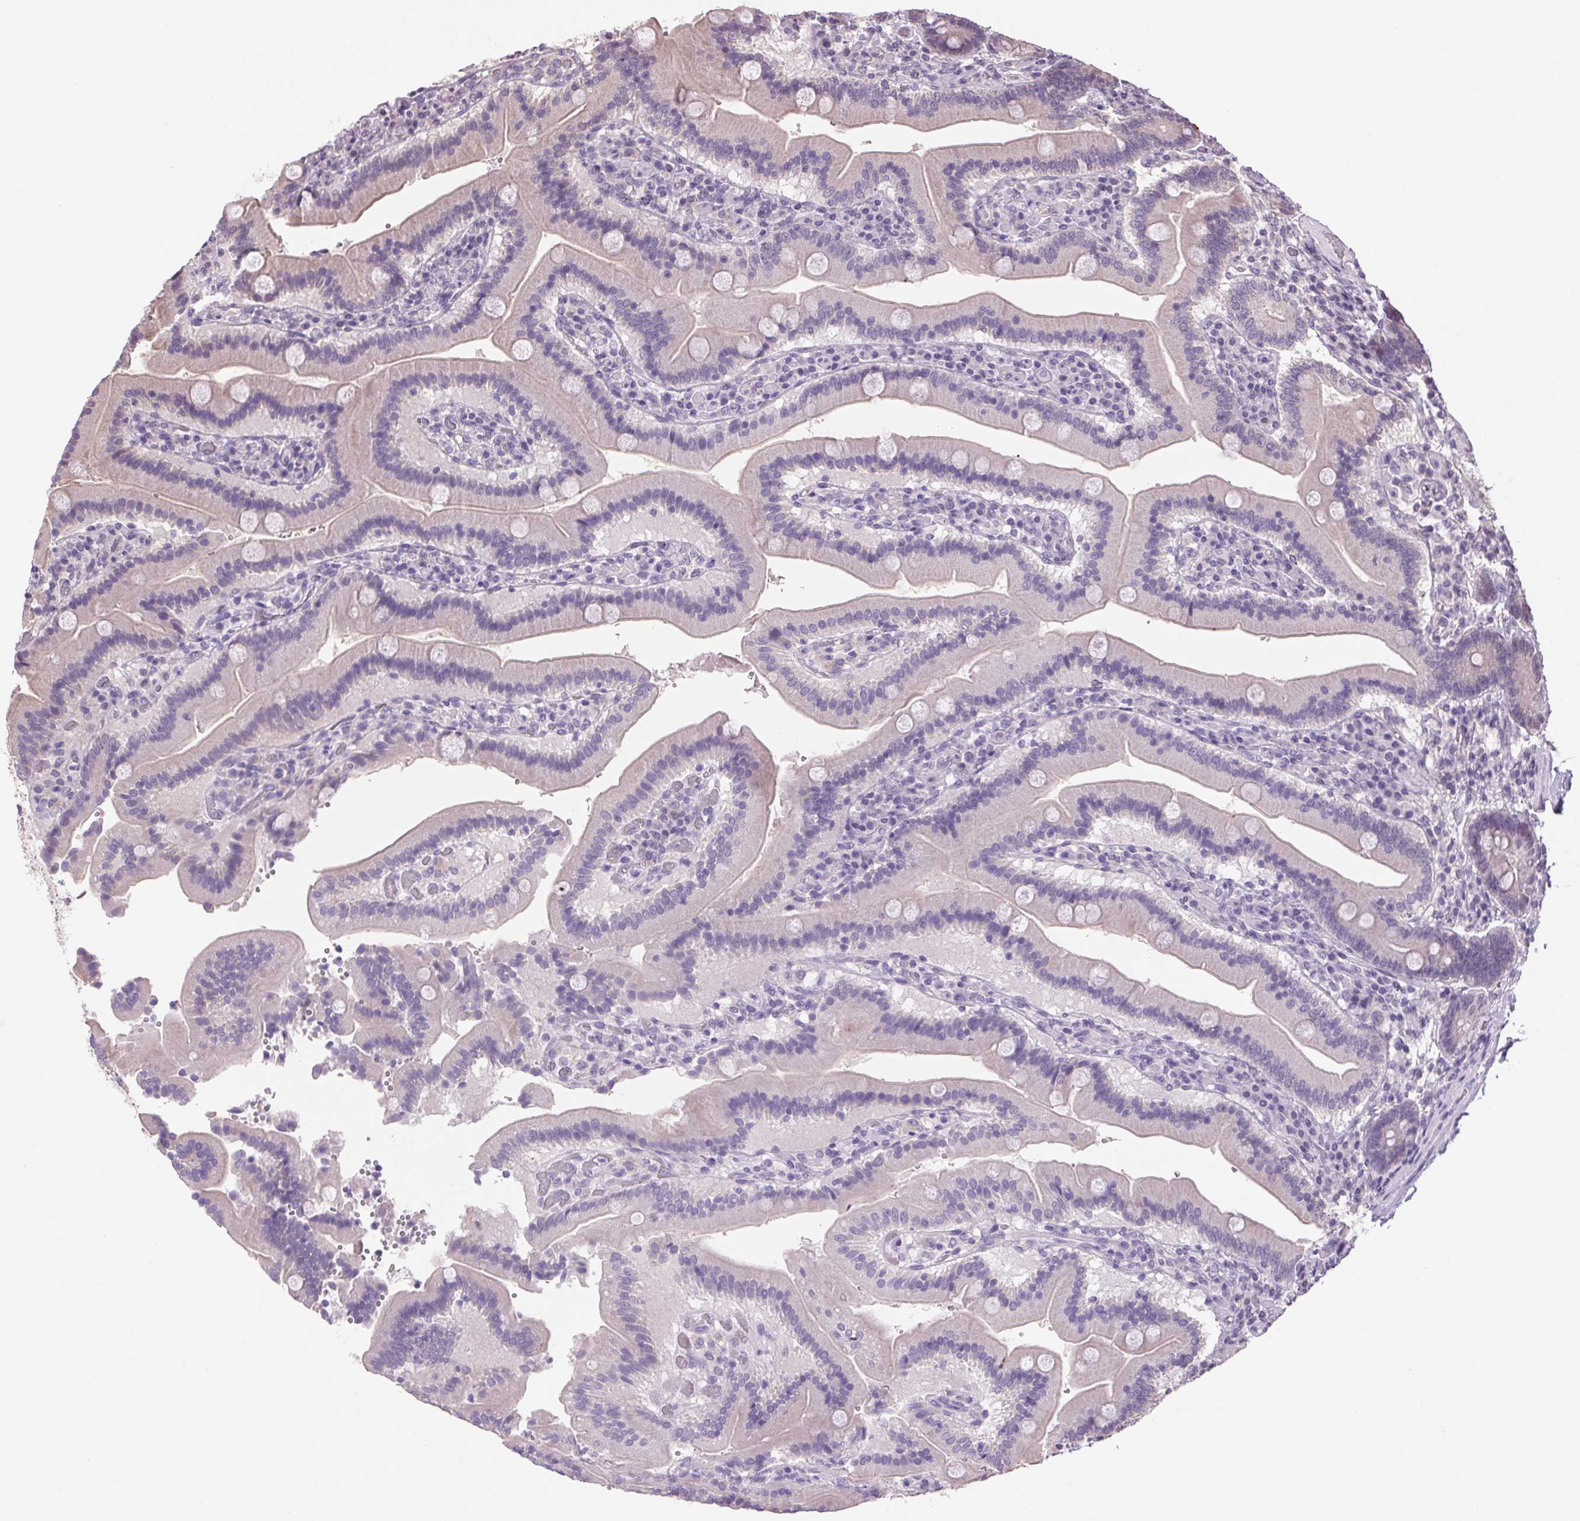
{"staining": {"intensity": "negative", "quantity": "none", "location": "none"}, "tissue": "duodenum", "cell_type": "Glandular cells", "image_type": "normal", "snomed": [{"axis": "morphology", "description": "Normal tissue, NOS"}, {"axis": "topography", "description": "Duodenum"}], "caption": "High magnification brightfield microscopy of benign duodenum stained with DAB (brown) and counterstained with hematoxylin (blue): glandular cells show no significant staining.", "gene": "VWA3B", "patient": {"sex": "female", "age": 62}}